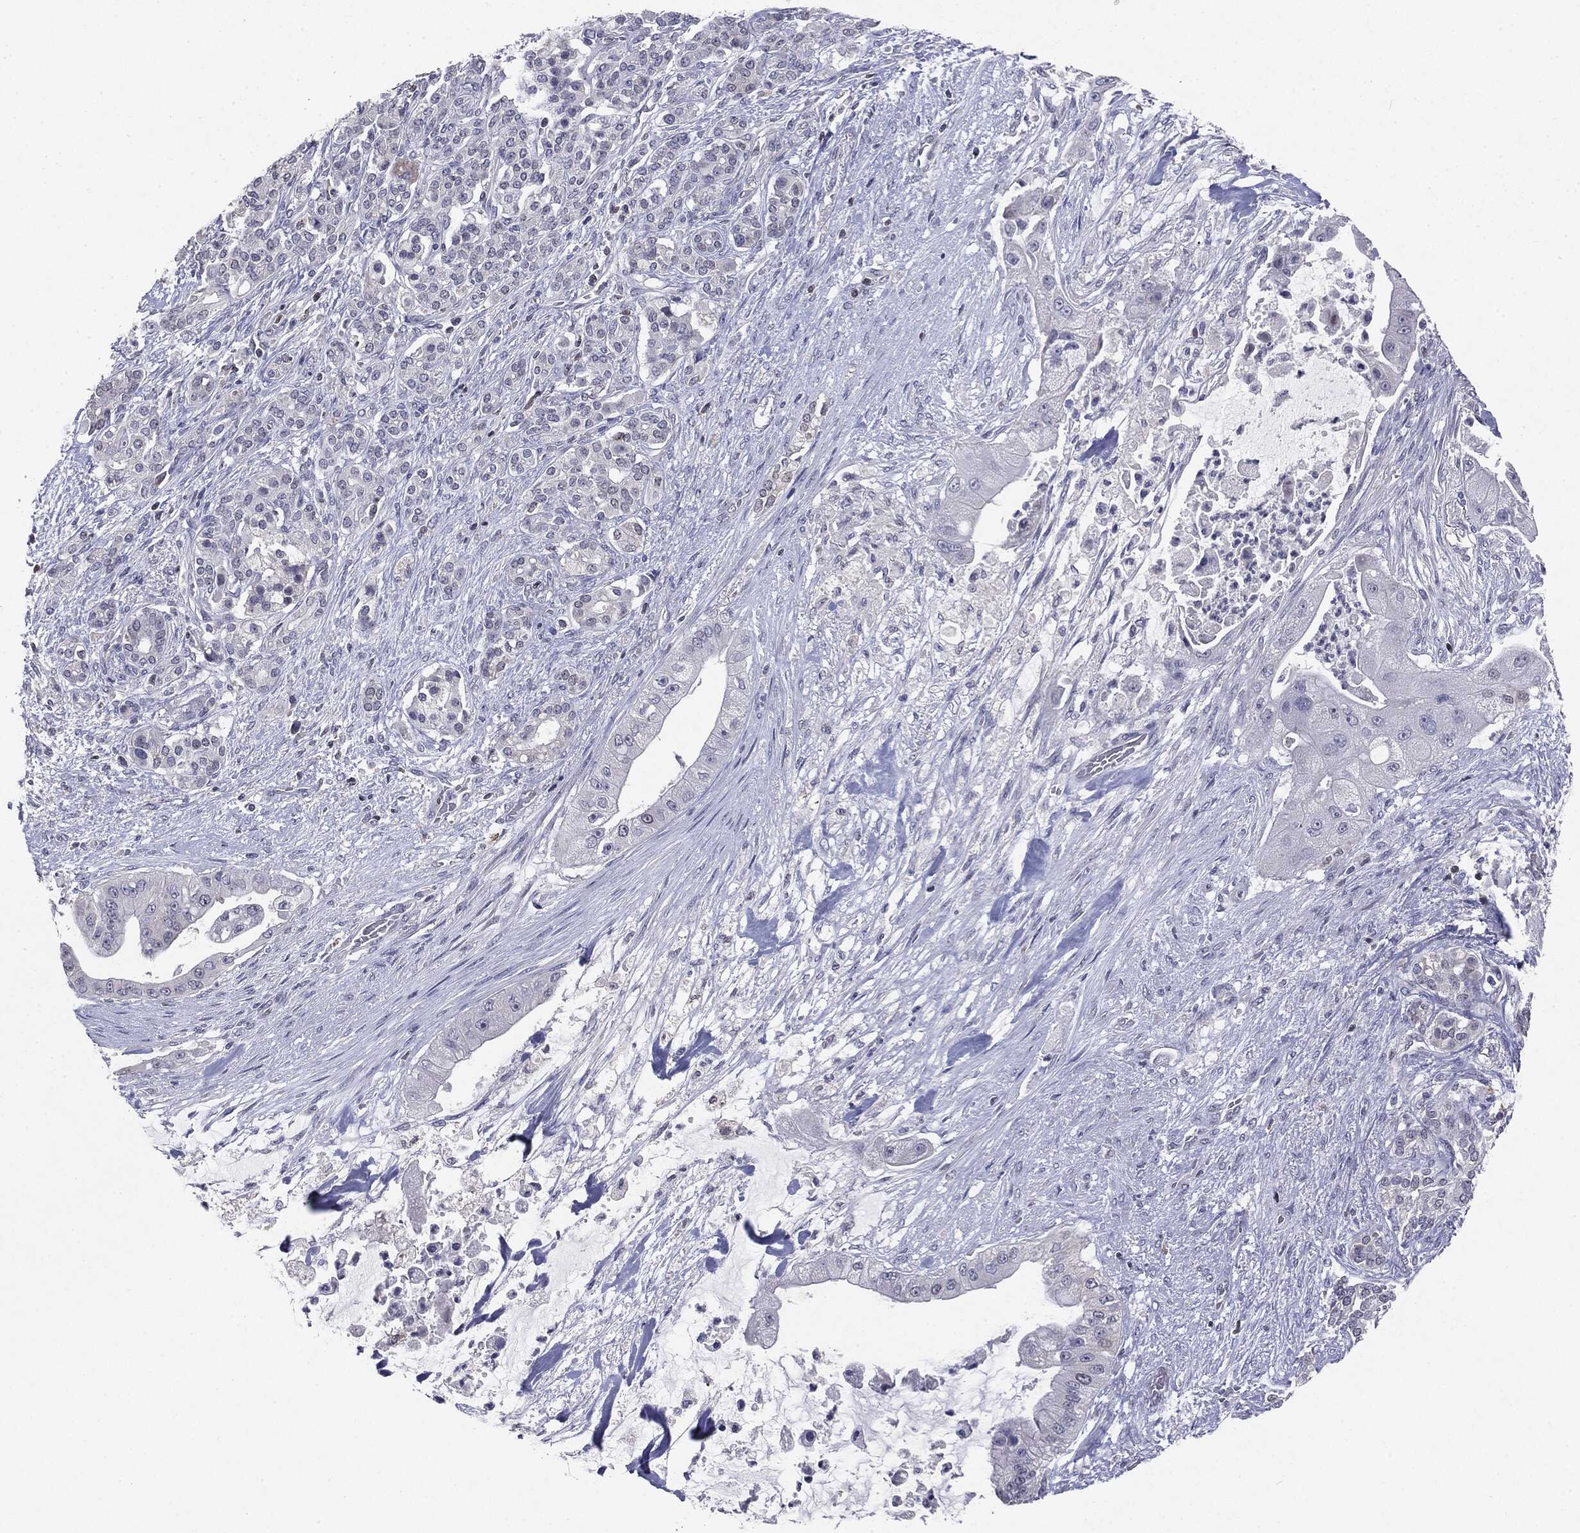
{"staining": {"intensity": "negative", "quantity": "none", "location": "none"}, "tissue": "pancreatic cancer", "cell_type": "Tumor cells", "image_type": "cancer", "snomed": [{"axis": "morphology", "description": "Normal tissue, NOS"}, {"axis": "morphology", "description": "Inflammation, NOS"}, {"axis": "morphology", "description": "Adenocarcinoma, NOS"}, {"axis": "topography", "description": "Pancreas"}], "caption": "This is an IHC histopathology image of pancreatic cancer. There is no expression in tumor cells.", "gene": "KIF2C", "patient": {"sex": "male", "age": 57}}